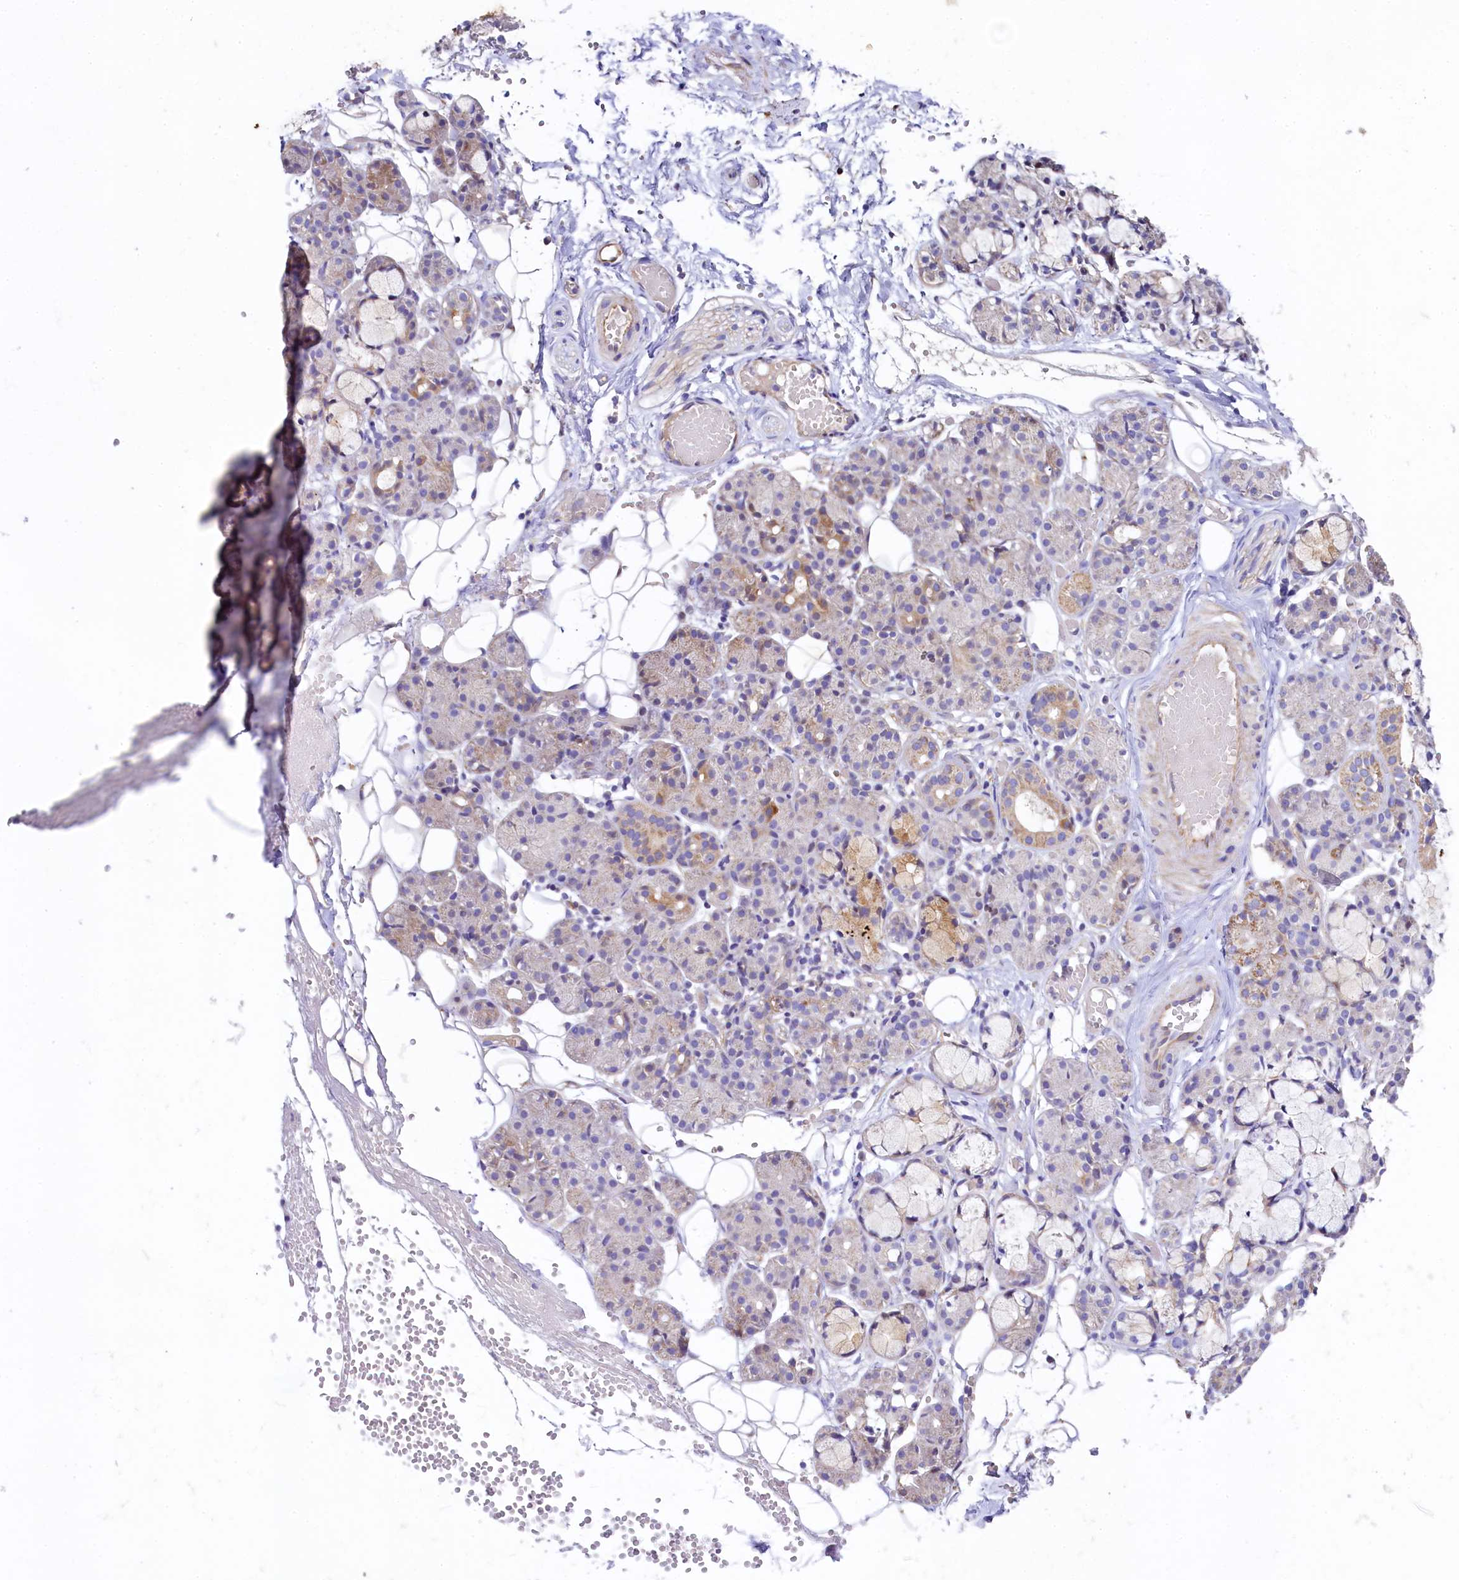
{"staining": {"intensity": "moderate", "quantity": "<25%", "location": "cytoplasmic/membranous"}, "tissue": "salivary gland", "cell_type": "Glandular cells", "image_type": "normal", "snomed": [{"axis": "morphology", "description": "Normal tissue, NOS"}, {"axis": "topography", "description": "Salivary gland"}], "caption": "About <25% of glandular cells in normal salivary gland show moderate cytoplasmic/membranous protein positivity as visualized by brown immunohistochemical staining.", "gene": "FXYD6", "patient": {"sex": "male", "age": 63}}